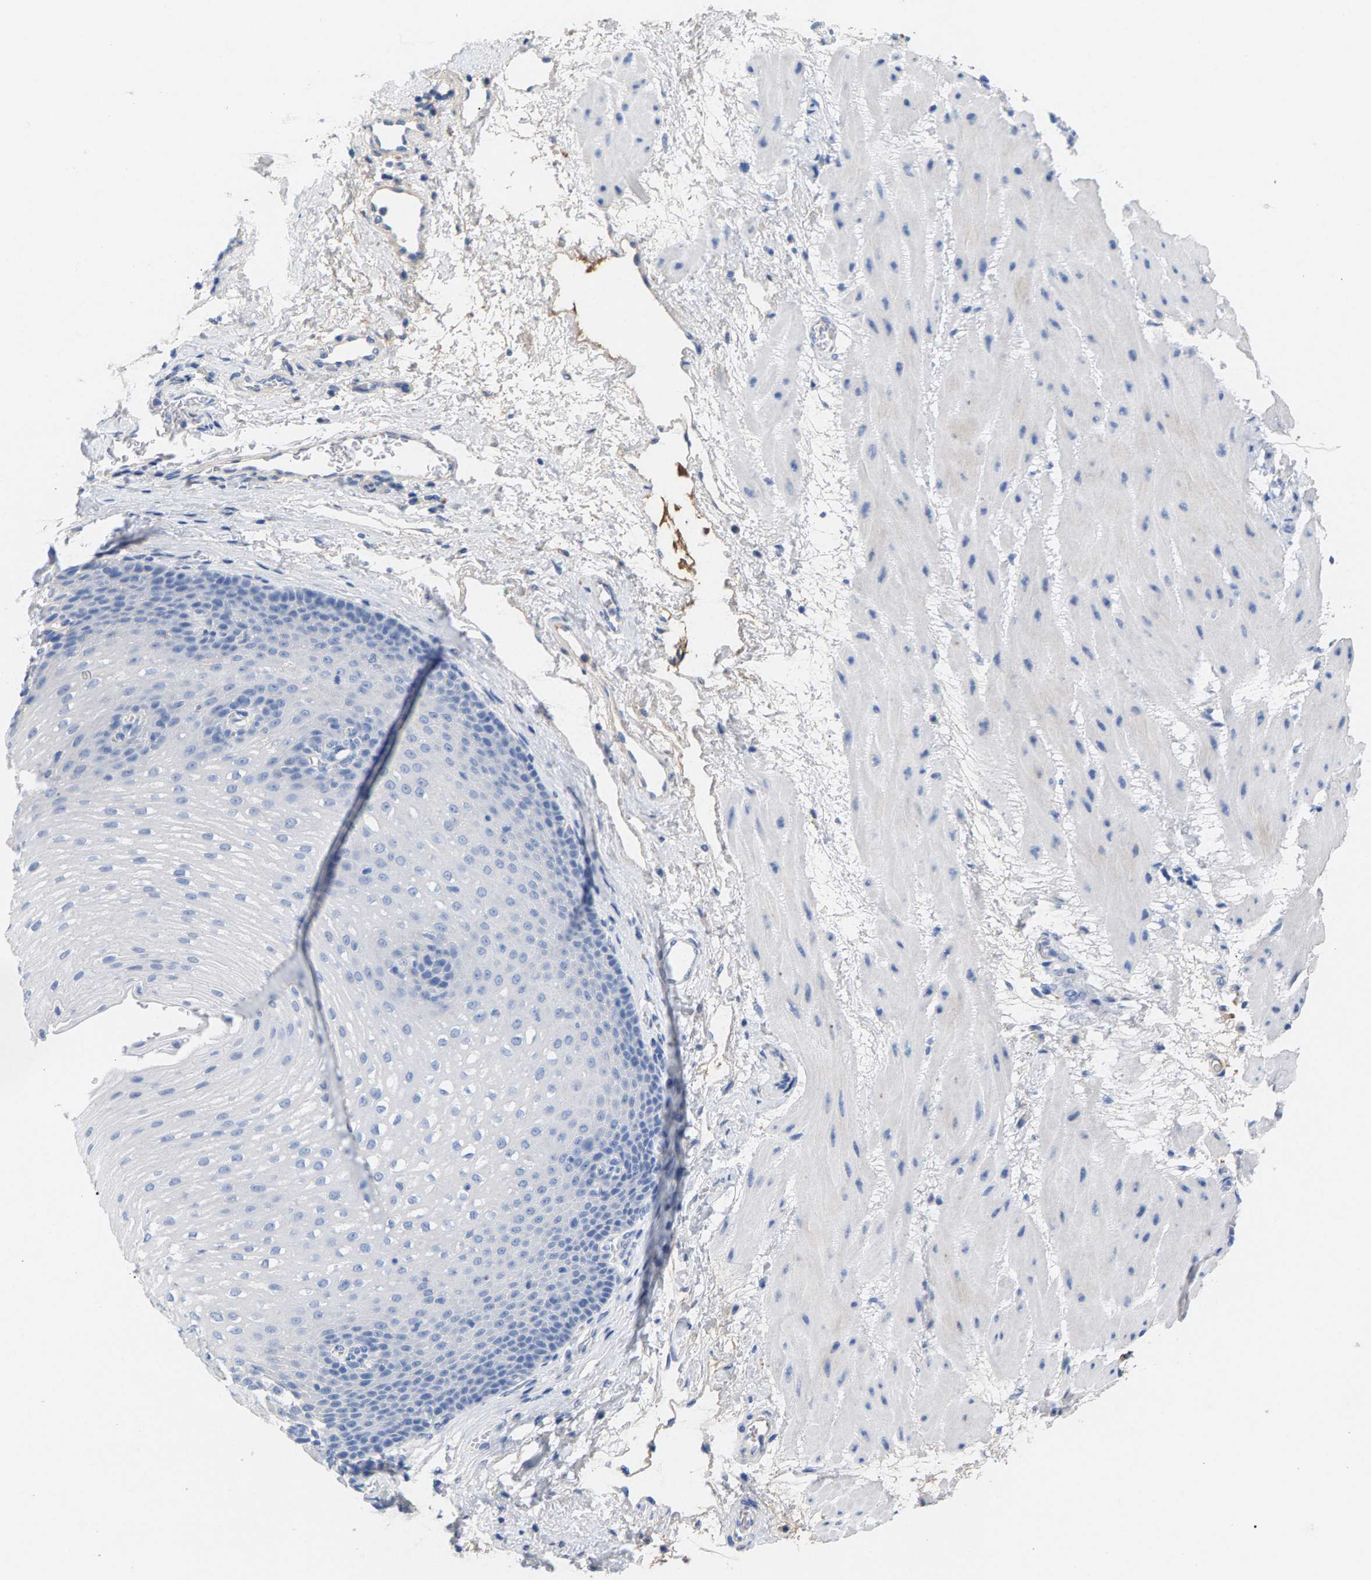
{"staining": {"intensity": "negative", "quantity": "none", "location": "none"}, "tissue": "esophagus", "cell_type": "Squamous epithelial cells", "image_type": "normal", "snomed": [{"axis": "morphology", "description": "Normal tissue, NOS"}, {"axis": "topography", "description": "Esophagus"}], "caption": "DAB immunohistochemical staining of normal human esophagus reveals no significant expression in squamous epithelial cells.", "gene": "APOH", "patient": {"sex": "male", "age": 48}}